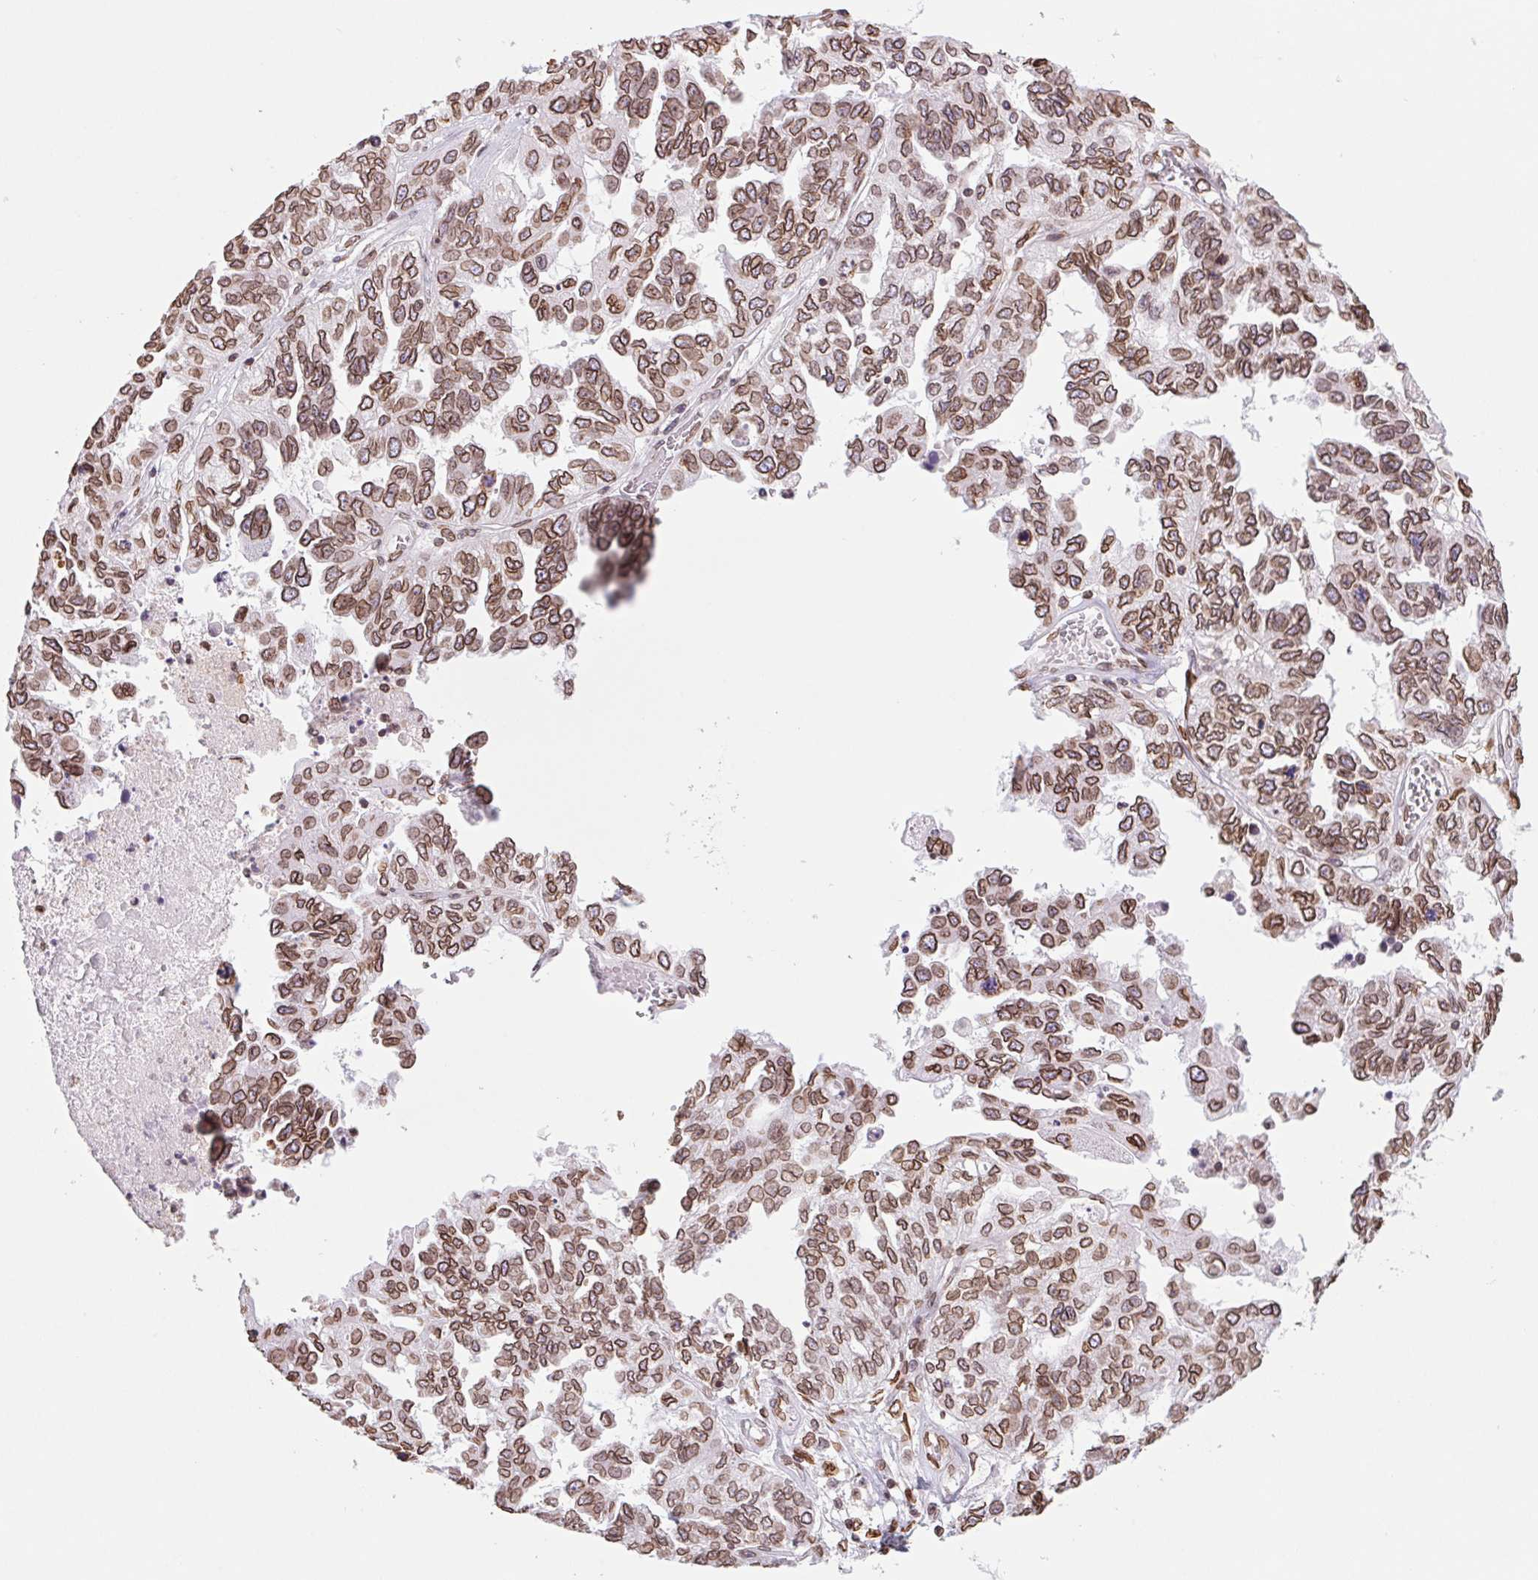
{"staining": {"intensity": "strong", "quantity": ">75%", "location": "cytoplasmic/membranous,nuclear"}, "tissue": "ovarian cancer", "cell_type": "Tumor cells", "image_type": "cancer", "snomed": [{"axis": "morphology", "description": "Cystadenocarcinoma, serous, NOS"}, {"axis": "topography", "description": "Ovary"}], "caption": "Protein positivity by IHC shows strong cytoplasmic/membranous and nuclear expression in approximately >75% of tumor cells in ovarian serous cystadenocarcinoma.", "gene": "LMNB2", "patient": {"sex": "female", "age": 53}}